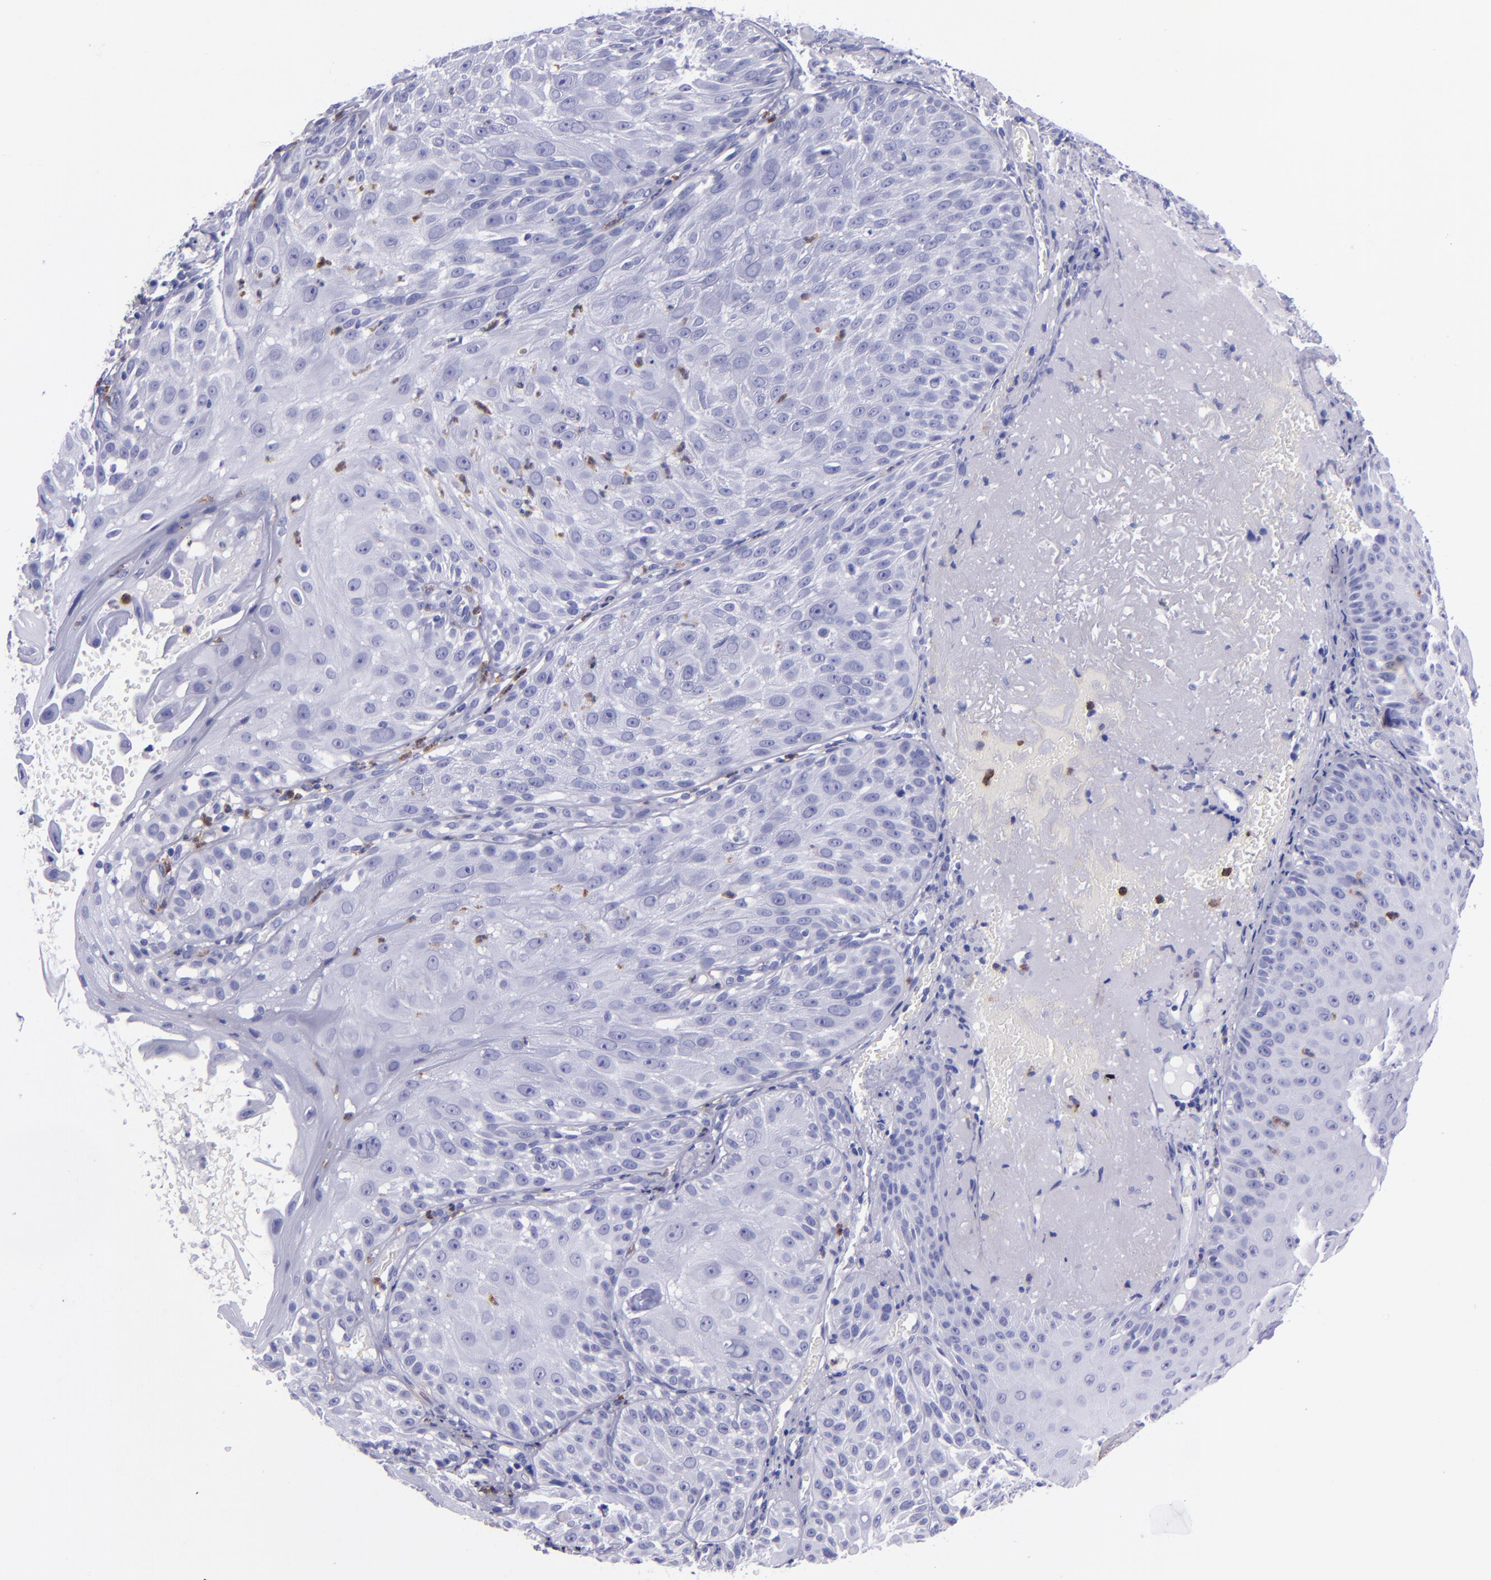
{"staining": {"intensity": "negative", "quantity": "none", "location": "none"}, "tissue": "skin cancer", "cell_type": "Tumor cells", "image_type": "cancer", "snomed": [{"axis": "morphology", "description": "Squamous cell carcinoma, NOS"}, {"axis": "topography", "description": "Skin"}], "caption": "This histopathology image is of skin squamous cell carcinoma stained with immunohistochemistry to label a protein in brown with the nuclei are counter-stained blue. There is no positivity in tumor cells. (Stains: DAB (3,3'-diaminobenzidine) immunohistochemistry (IHC) with hematoxylin counter stain, Microscopy: brightfield microscopy at high magnification).", "gene": "CR1", "patient": {"sex": "female", "age": 89}}